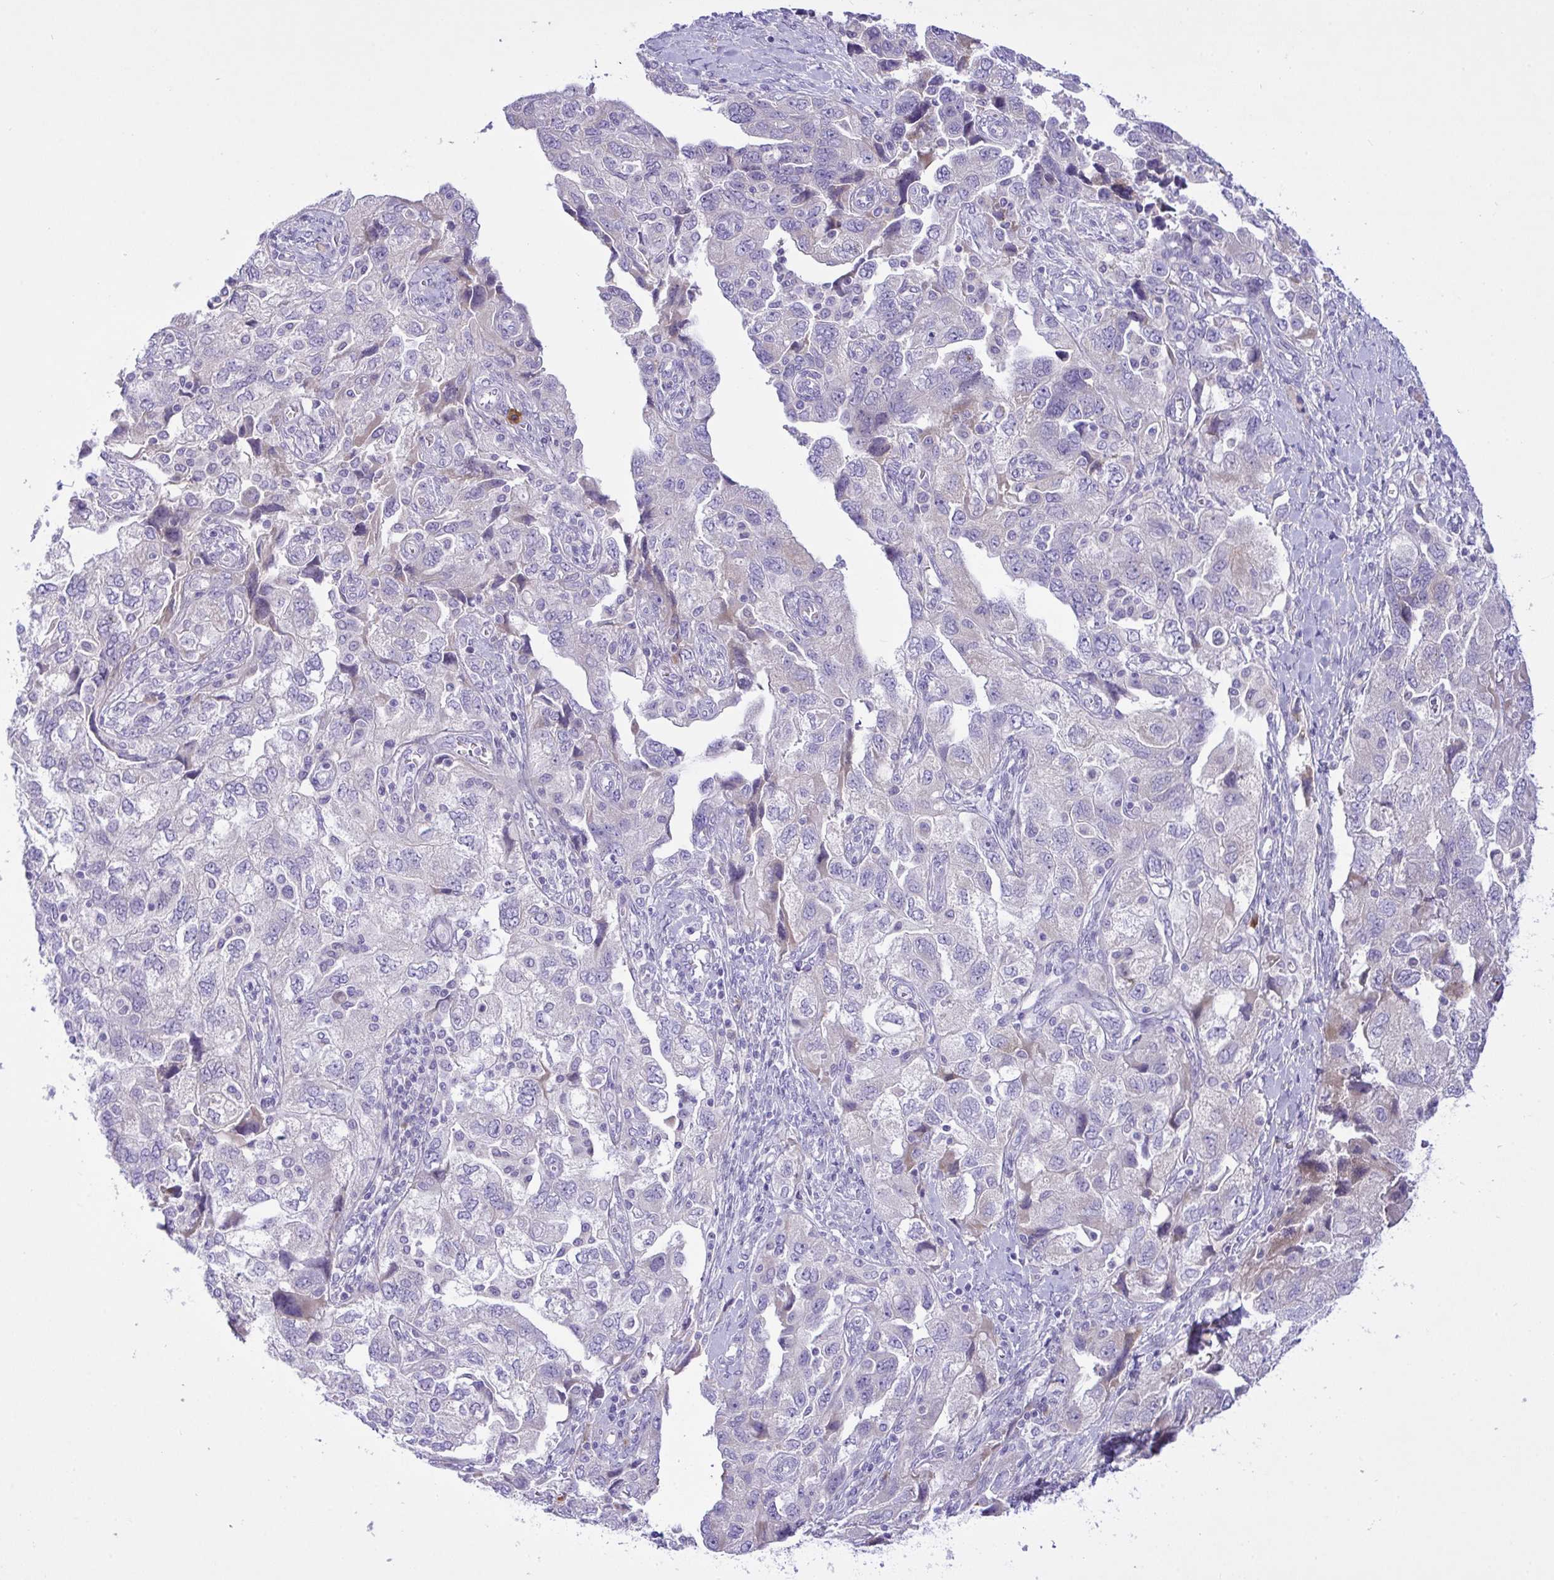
{"staining": {"intensity": "negative", "quantity": "none", "location": "none"}, "tissue": "ovarian cancer", "cell_type": "Tumor cells", "image_type": "cancer", "snomed": [{"axis": "morphology", "description": "Carcinoma, NOS"}, {"axis": "morphology", "description": "Cystadenocarcinoma, serous, NOS"}, {"axis": "topography", "description": "Ovary"}], "caption": "Immunohistochemistry (IHC) image of neoplastic tissue: ovarian cancer (serous cystadenocarcinoma) stained with DAB (3,3'-diaminobenzidine) shows no significant protein positivity in tumor cells.", "gene": "FAM86B1", "patient": {"sex": "female", "age": 69}}